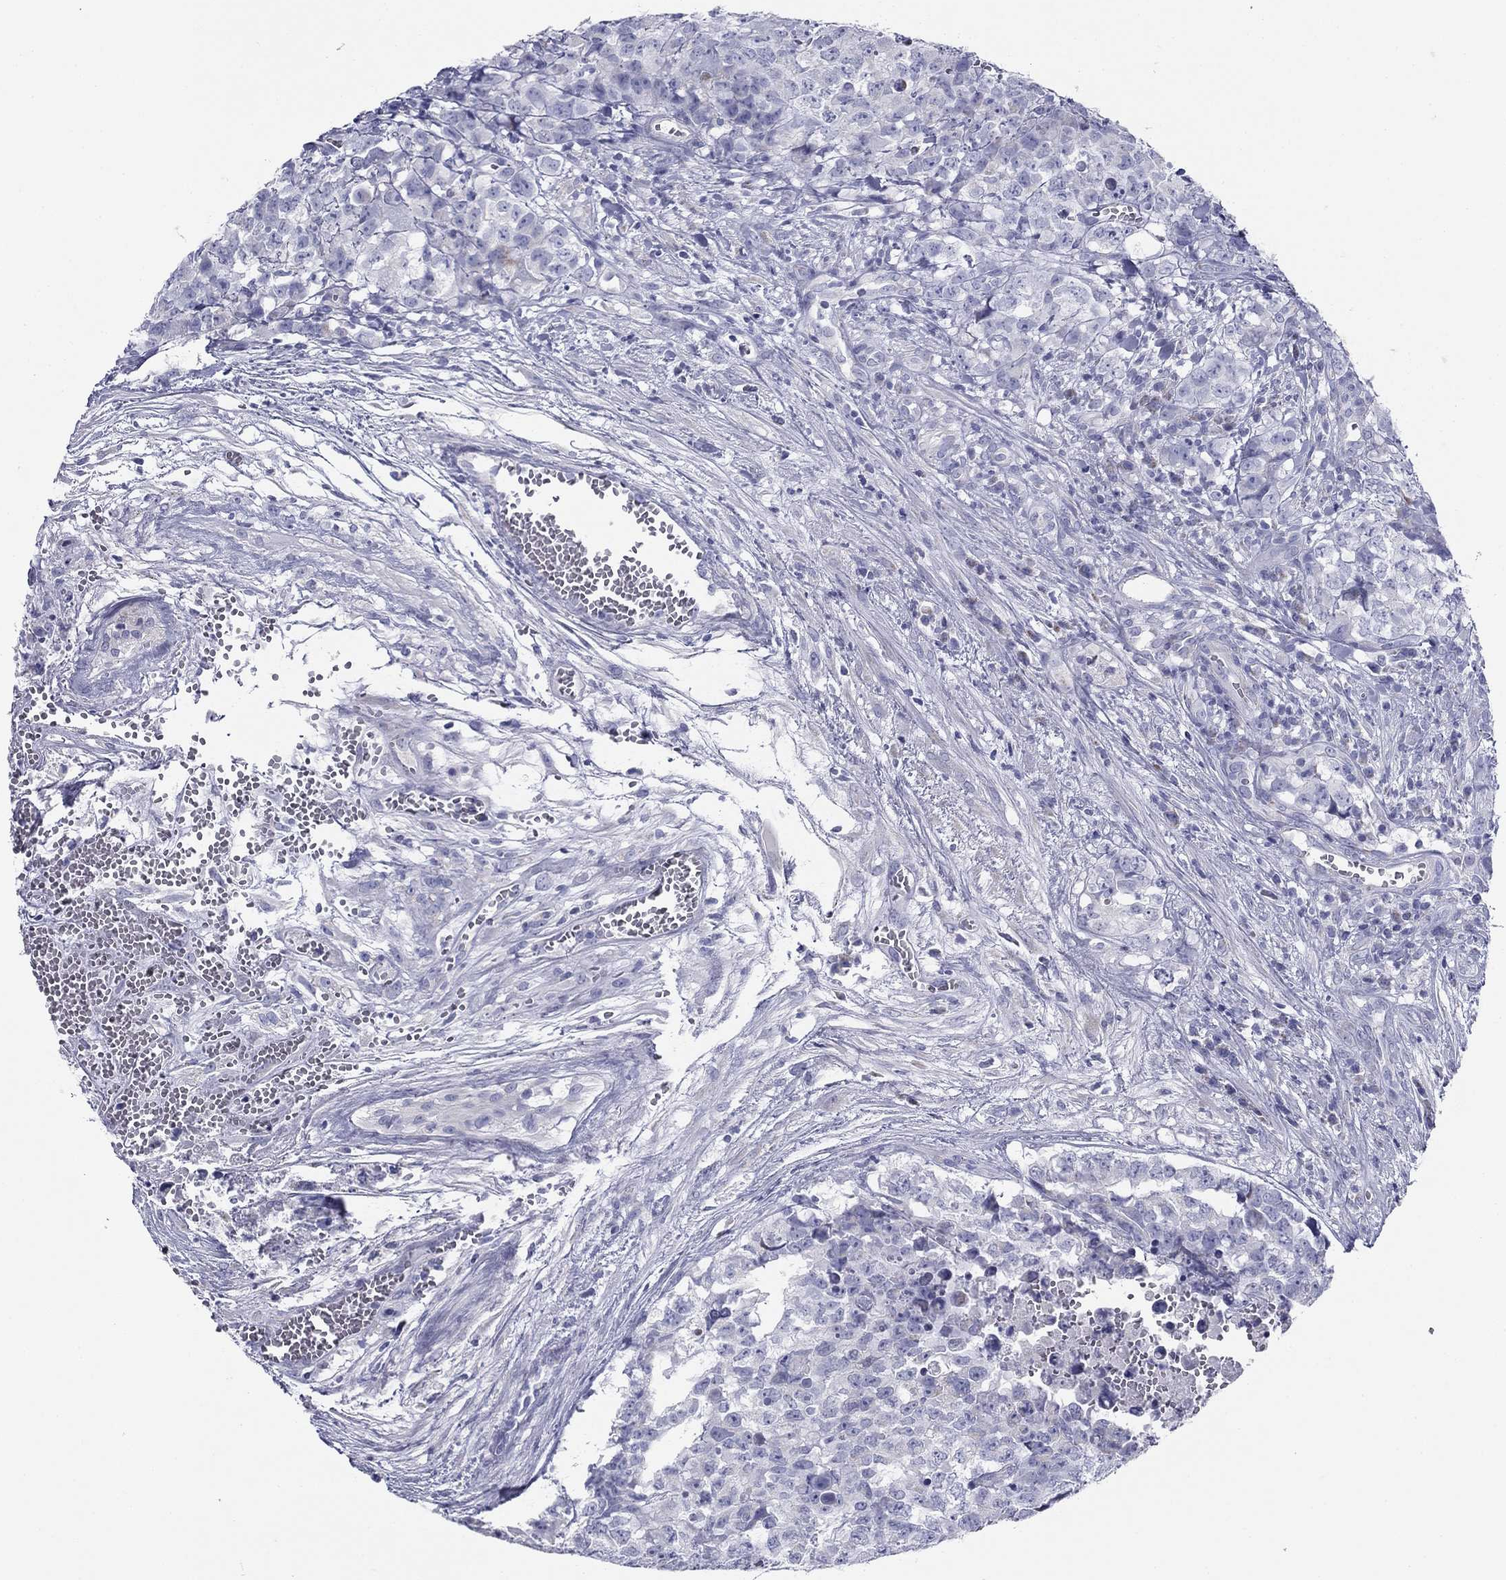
{"staining": {"intensity": "negative", "quantity": "none", "location": "none"}, "tissue": "testis cancer", "cell_type": "Tumor cells", "image_type": "cancer", "snomed": [{"axis": "morphology", "description": "Carcinoma, Embryonal, NOS"}, {"axis": "topography", "description": "Testis"}], "caption": "Immunohistochemistry (IHC) histopathology image of human embryonal carcinoma (testis) stained for a protein (brown), which shows no positivity in tumor cells.", "gene": "ZP2", "patient": {"sex": "male", "age": 23}}